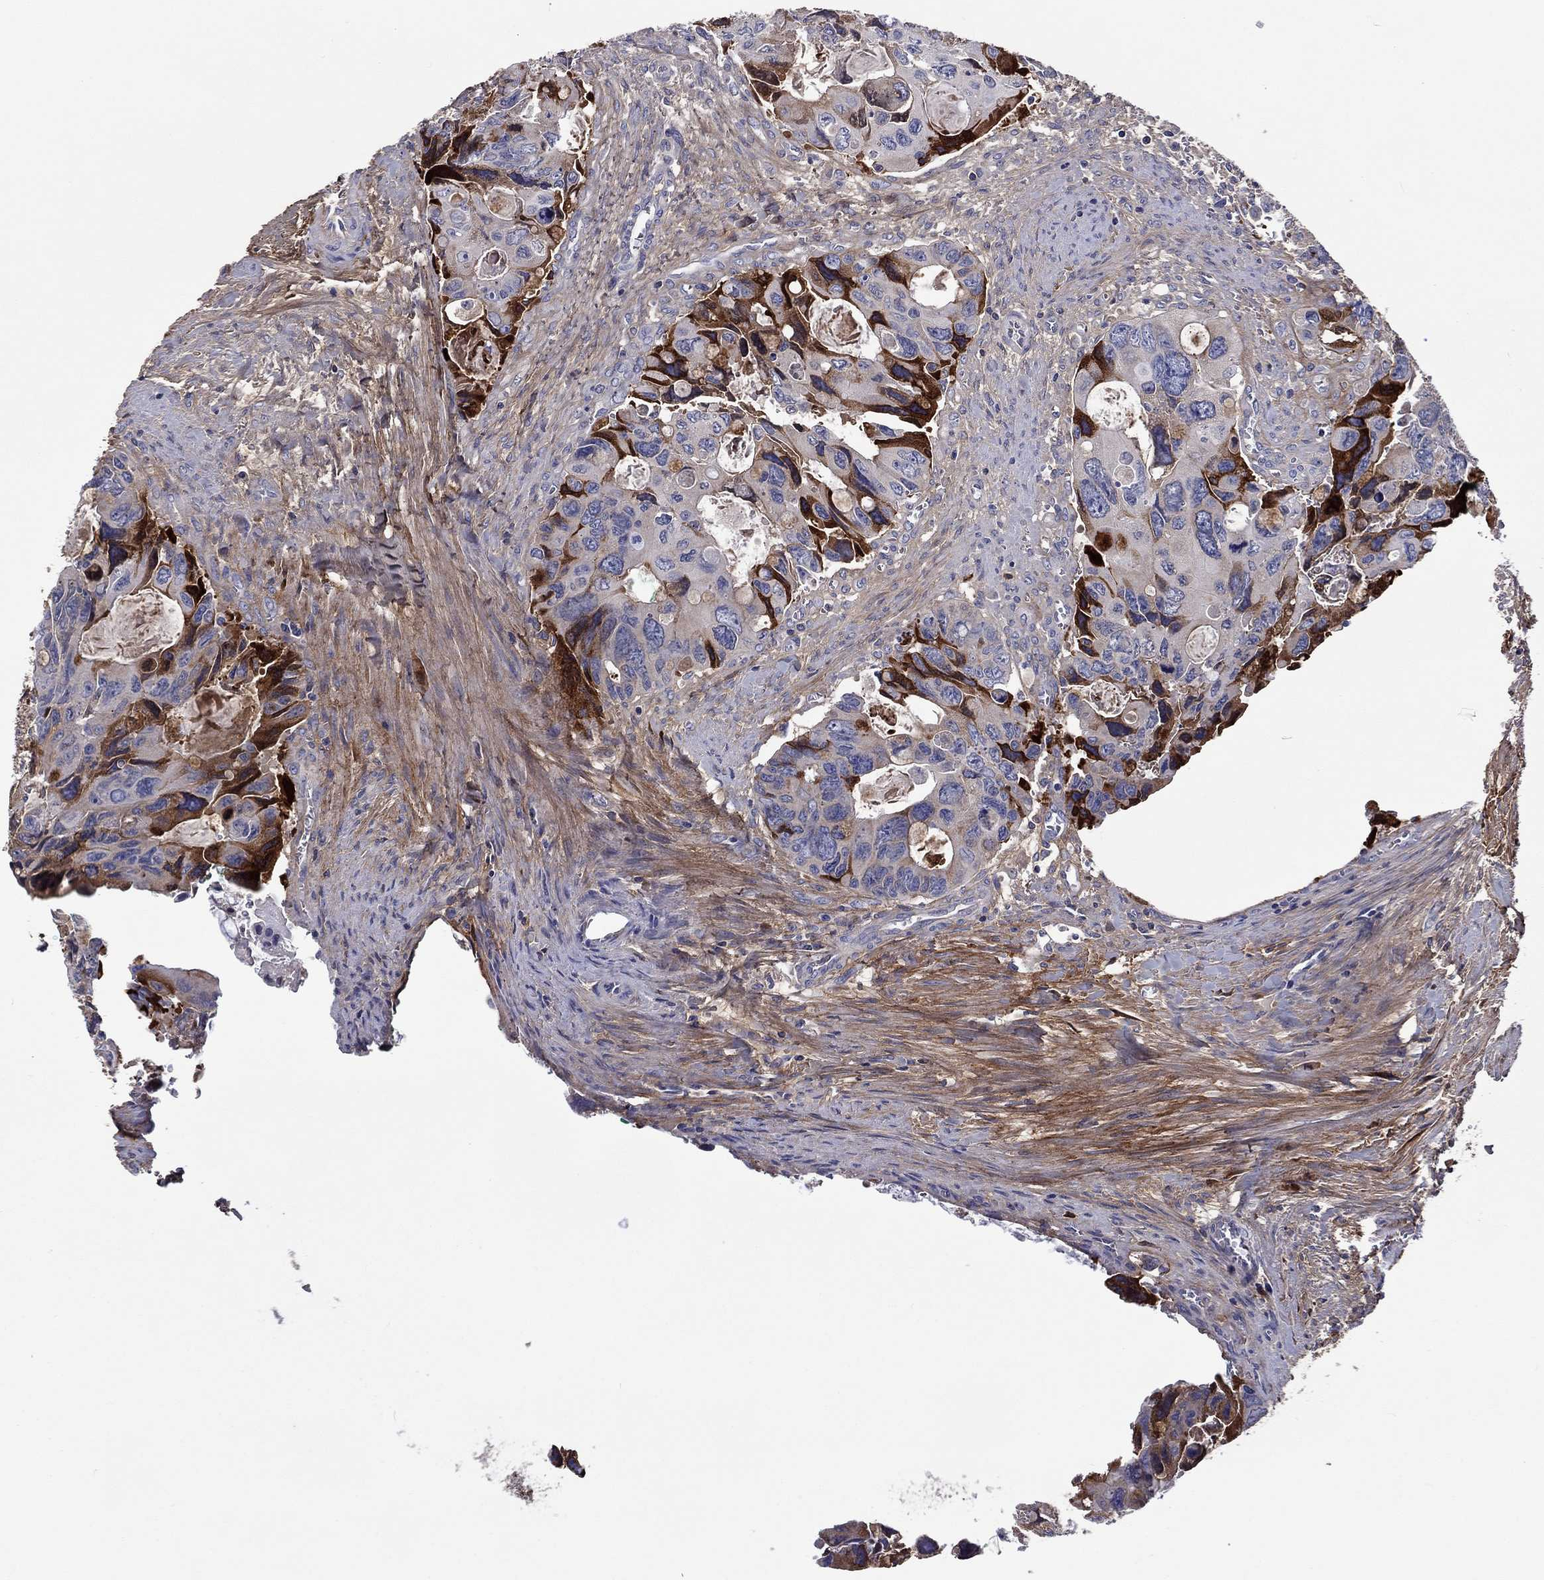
{"staining": {"intensity": "strong", "quantity": "25%-75%", "location": "cytoplasmic/membranous"}, "tissue": "colorectal cancer", "cell_type": "Tumor cells", "image_type": "cancer", "snomed": [{"axis": "morphology", "description": "Adenocarcinoma, NOS"}, {"axis": "topography", "description": "Rectum"}], "caption": "Immunohistochemical staining of human colorectal cancer exhibits strong cytoplasmic/membranous protein positivity in about 25%-75% of tumor cells.", "gene": "TGFBI", "patient": {"sex": "male", "age": 62}}